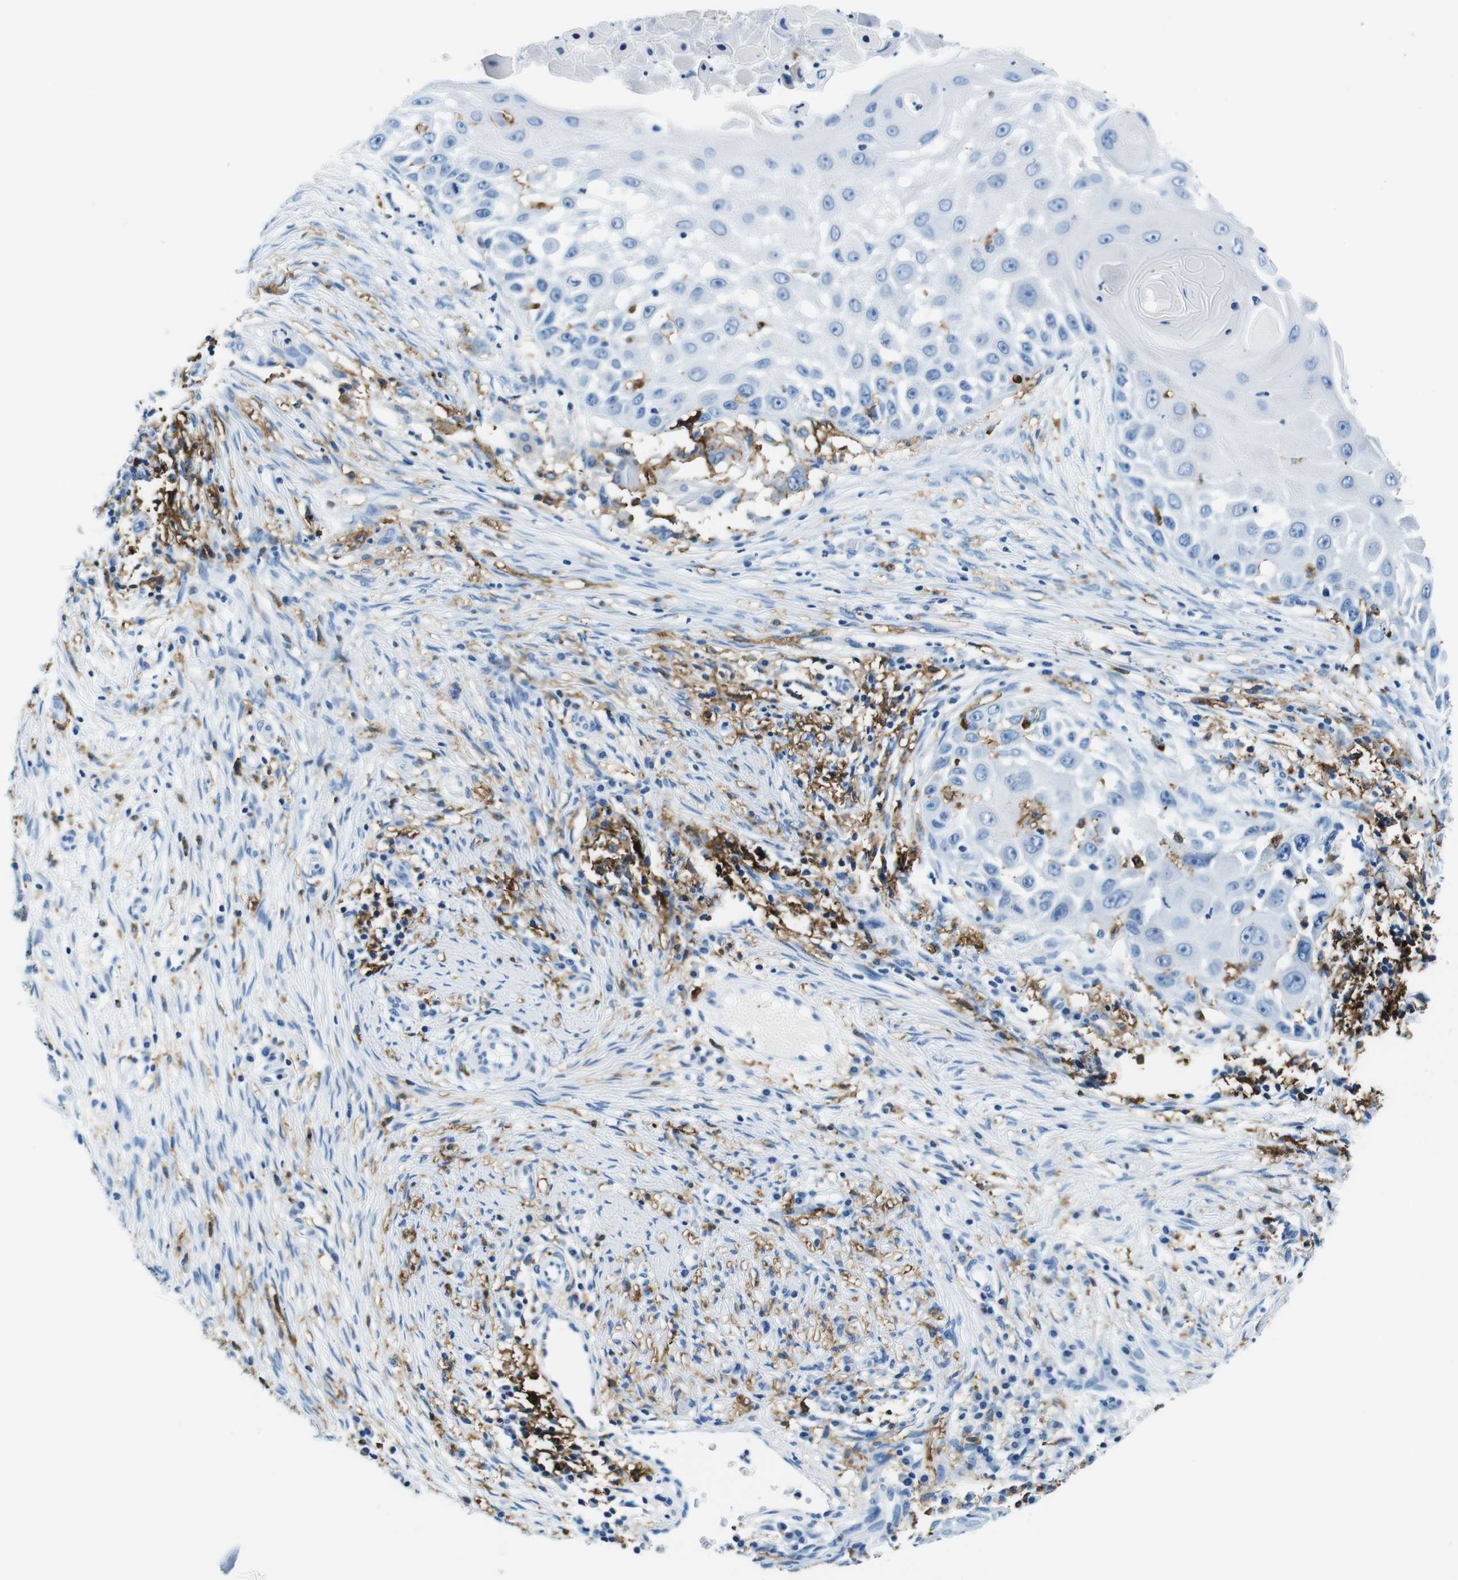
{"staining": {"intensity": "negative", "quantity": "none", "location": "none"}, "tissue": "skin cancer", "cell_type": "Tumor cells", "image_type": "cancer", "snomed": [{"axis": "morphology", "description": "Squamous cell carcinoma, NOS"}, {"axis": "topography", "description": "Skin"}], "caption": "The histopathology image displays no staining of tumor cells in squamous cell carcinoma (skin).", "gene": "HLA-DRB1", "patient": {"sex": "female", "age": 44}}